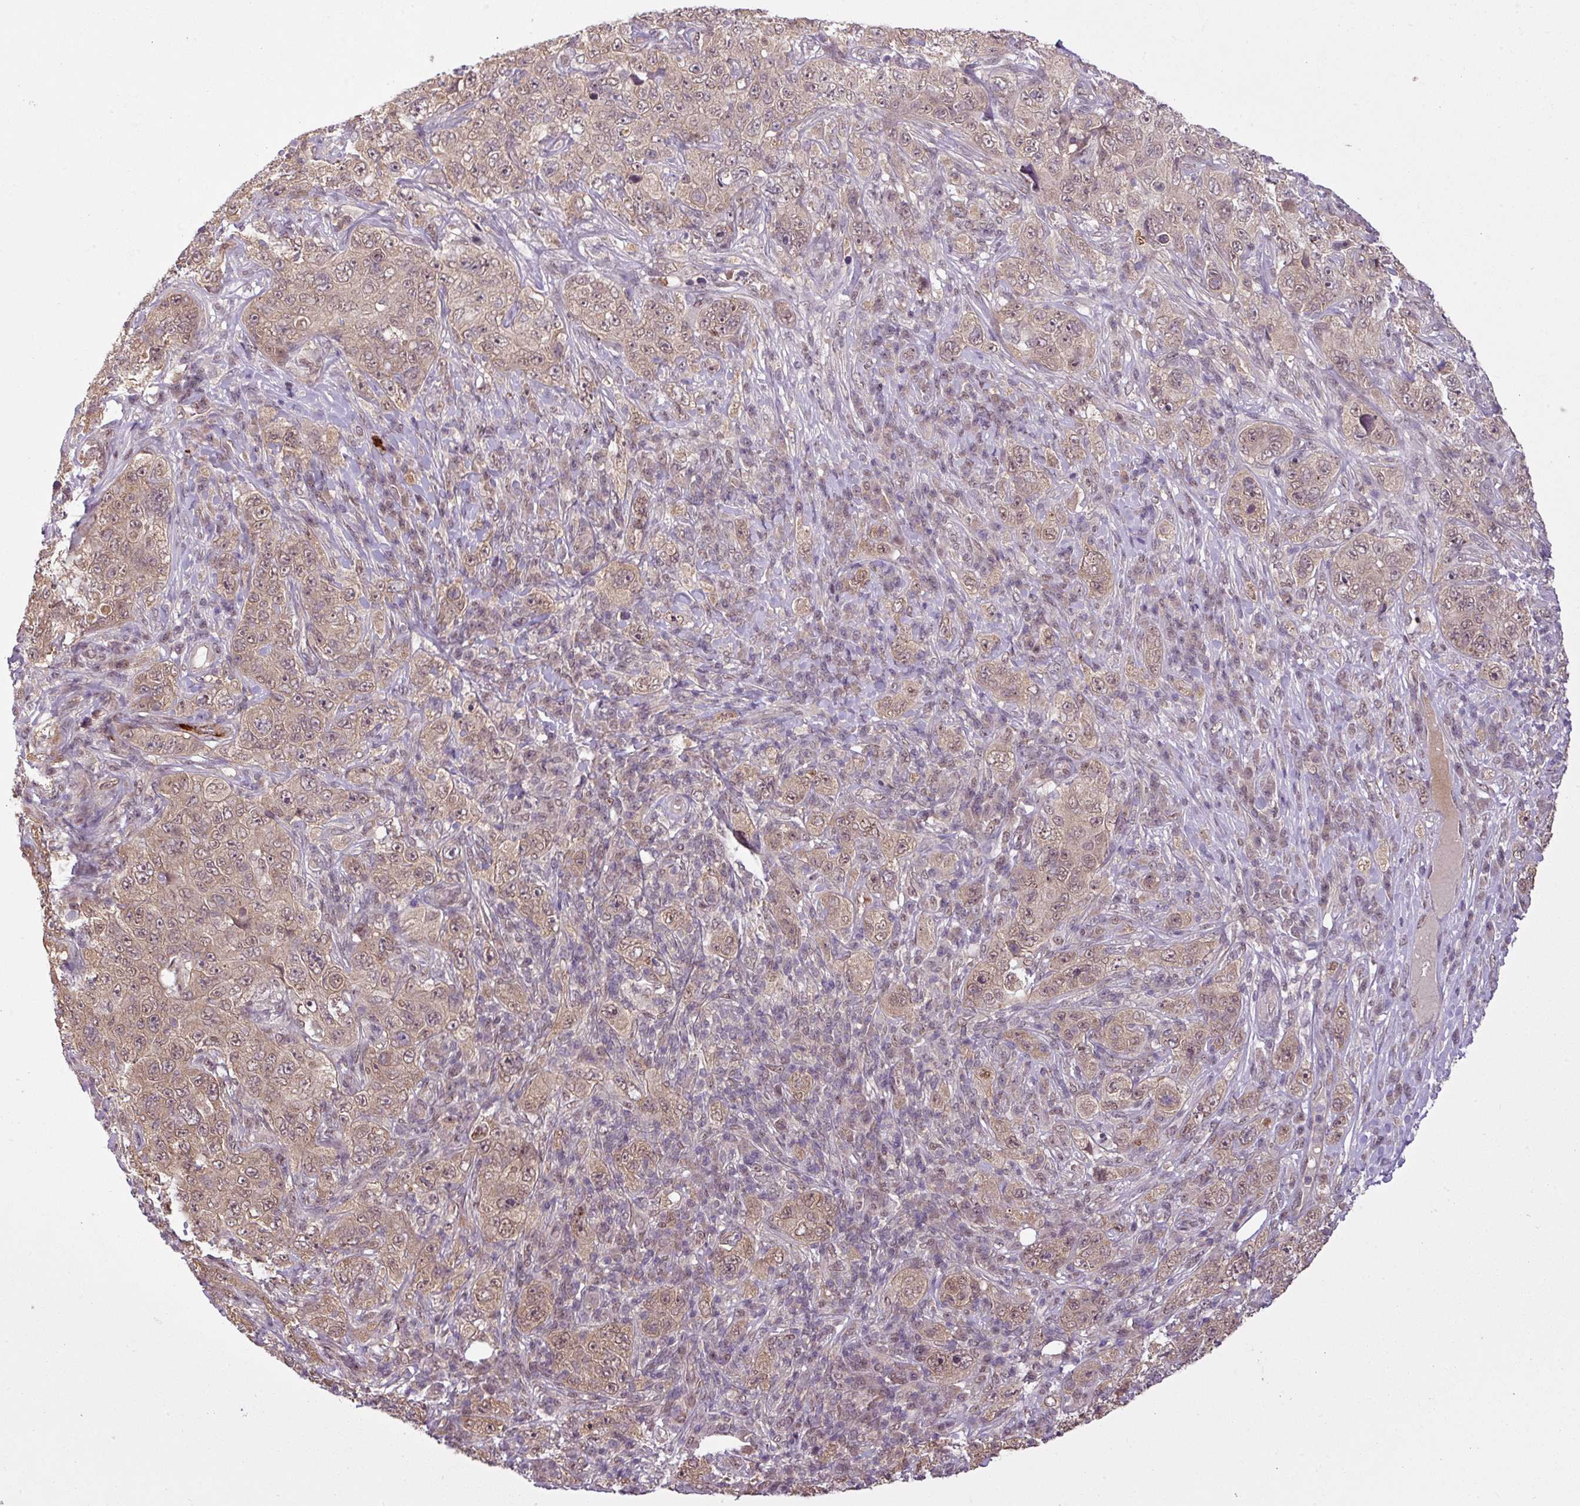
{"staining": {"intensity": "weak", "quantity": ">75%", "location": "cytoplasmic/membranous,nuclear"}, "tissue": "pancreatic cancer", "cell_type": "Tumor cells", "image_type": "cancer", "snomed": [{"axis": "morphology", "description": "Adenocarcinoma, NOS"}, {"axis": "topography", "description": "Pancreas"}], "caption": "The micrograph demonstrates a brown stain indicating the presence of a protein in the cytoplasmic/membranous and nuclear of tumor cells in adenocarcinoma (pancreatic).", "gene": "MFHAS1", "patient": {"sex": "male", "age": 68}}